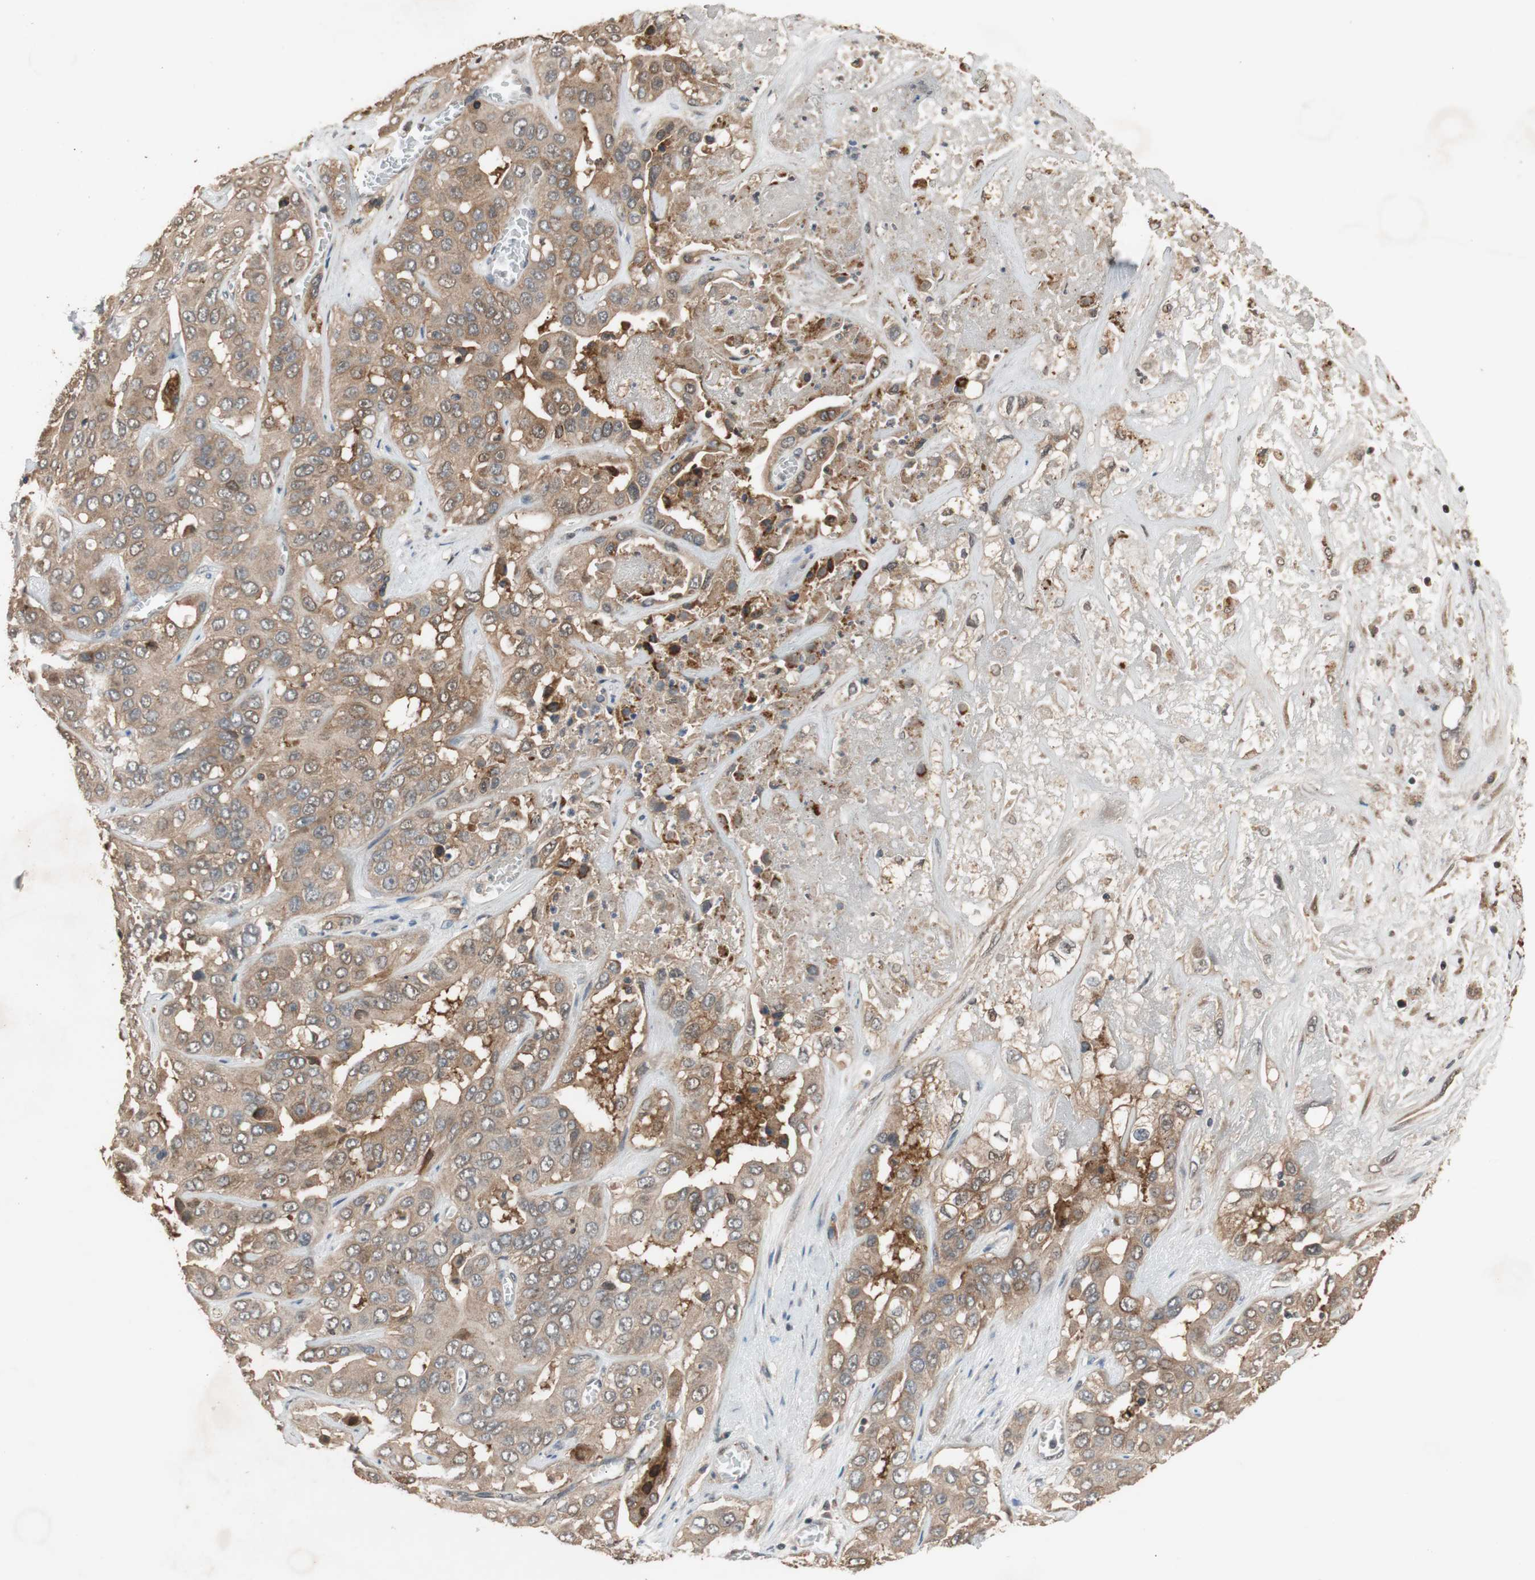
{"staining": {"intensity": "weak", "quantity": ">75%", "location": "cytoplasmic/membranous"}, "tissue": "liver cancer", "cell_type": "Tumor cells", "image_type": "cancer", "snomed": [{"axis": "morphology", "description": "Cholangiocarcinoma"}, {"axis": "topography", "description": "Liver"}], "caption": "This micrograph exhibits cholangiocarcinoma (liver) stained with IHC to label a protein in brown. The cytoplasmic/membranous of tumor cells show weak positivity for the protein. Nuclei are counter-stained blue.", "gene": "TMEM230", "patient": {"sex": "female", "age": 52}}